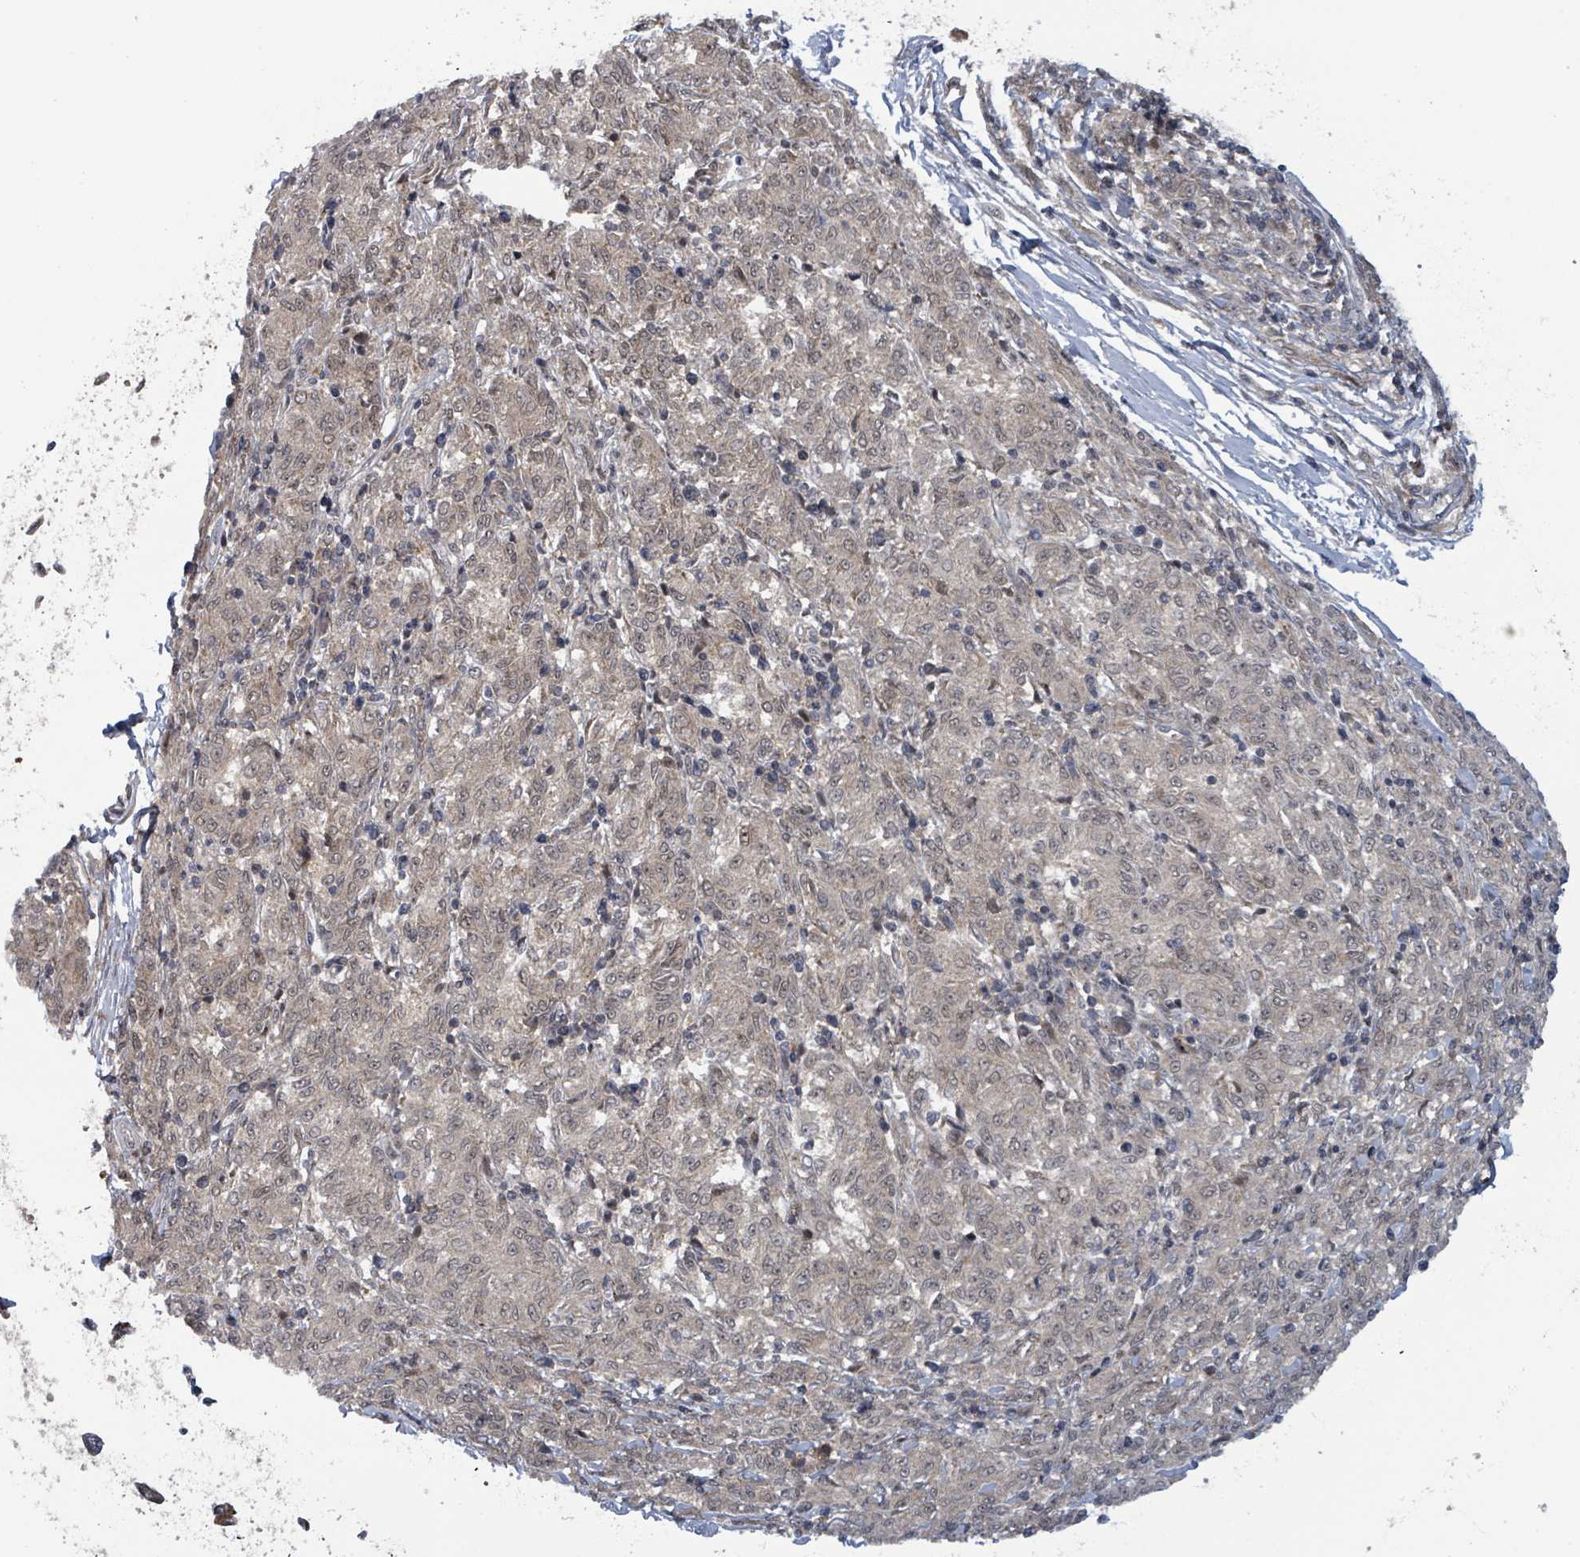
{"staining": {"intensity": "moderate", "quantity": ">75%", "location": "nuclear"}, "tissue": "melanoma", "cell_type": "Tumor cells", "image_type": "cancer", "snomed": [{"axis": "morphology", "description": "Malignant melanoma, NOS"}, {"axis": "topography", "description": "Skin"}], "caption": "Immunohistochemistry (IHC) staining of malignant melanoma, which exhibits medium levels of moderate nuclear expression in about >75% of tumor cells indicating moderate nuclear protein staining. The staining was performed using DAB (brown) for protein detection and nuclei were counterstained in hematoxylin (blue).", "gene": "GTF3C1", "patient": {"sex": "female", "age": 72}}